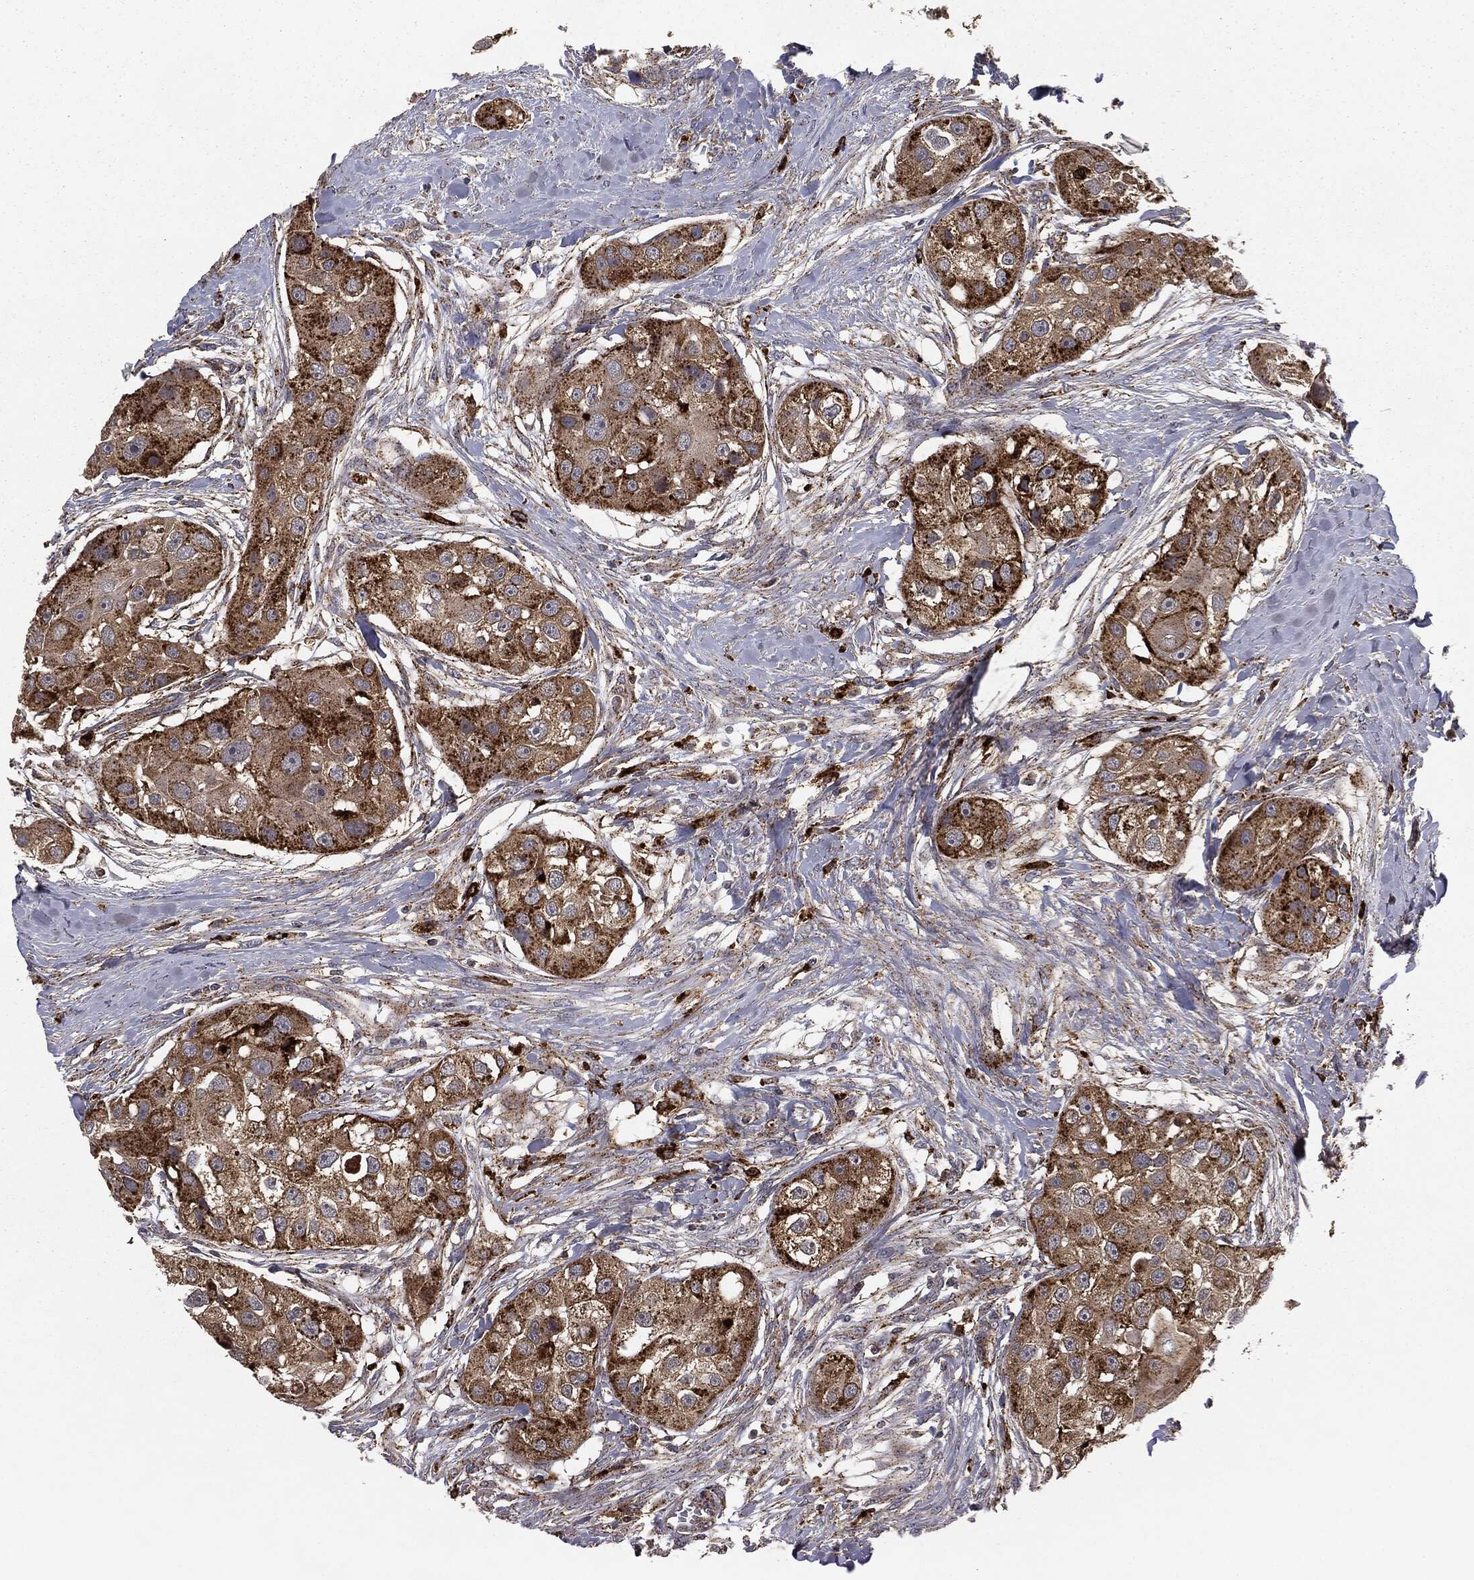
{"staining": {"intensity": "strong", "quantity": ">75%", "location": "cytoplasmic/membranous"}, "tissue": "head and neck cancer", "cell_type": "Tumor cells", "image_type": "cancer", "snomed": [{"axis": "morphology", "description": "Normal tissue, NOS"}, {"axis": "morphology", "description": "Squamous cell carcinoma, NOS"}, {"axis": "topography", "description": "Skeletal muscle"}, {"axis": "topography", "description": "Head-Neck"}], "caption": "Tumor cells show high levels of strong cytoplasmic/membranous positivity in approximately >75% of cells in human head and neck squamous cell carcinoma. Nuclei are stained in blue.", "gene": "CTSA", "patient": {"sex": "male", "age": 51}}